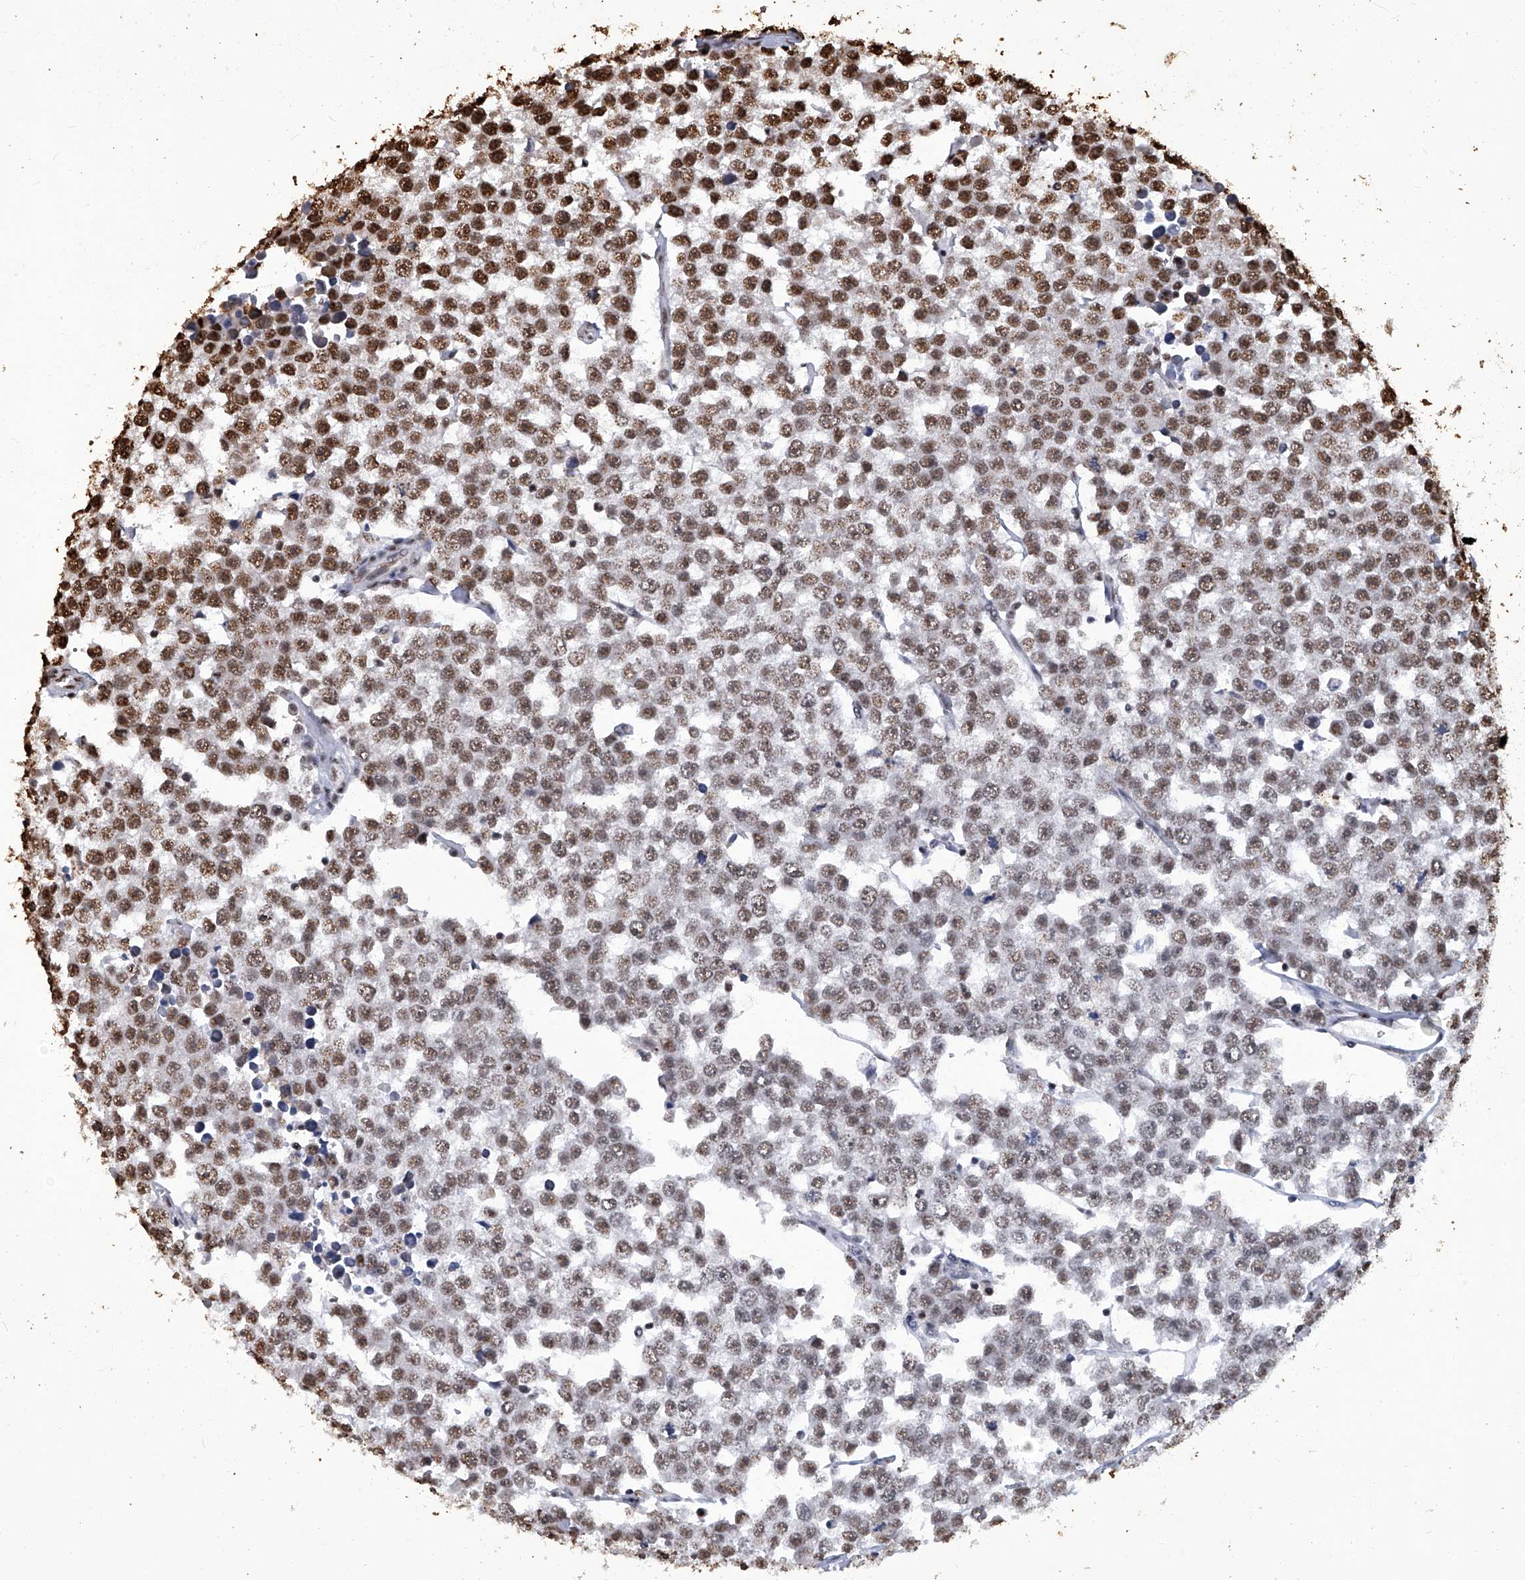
{"staining": {"intensity": "strong", "quantity": "25%-75%", "location": "nuclear"}, "tissue": "testis cancer", "cell_type": "Tumor cells", "image_type": "cancer", "snomed": [{"axis": "morphology", "description": "Seminoma, NOS"}, {"axis": "morphology", "description": "Carcinoma, Embryonal, NOS"}, {"axis": "topography", "description": "Testis"}], "caption": "An image of testis cancer (seminoma) stained for a protein displays strong nuclear brown staining in tumor cells.", "gene": "HBP1", "patient": {"sex": "male", "age": 52}}